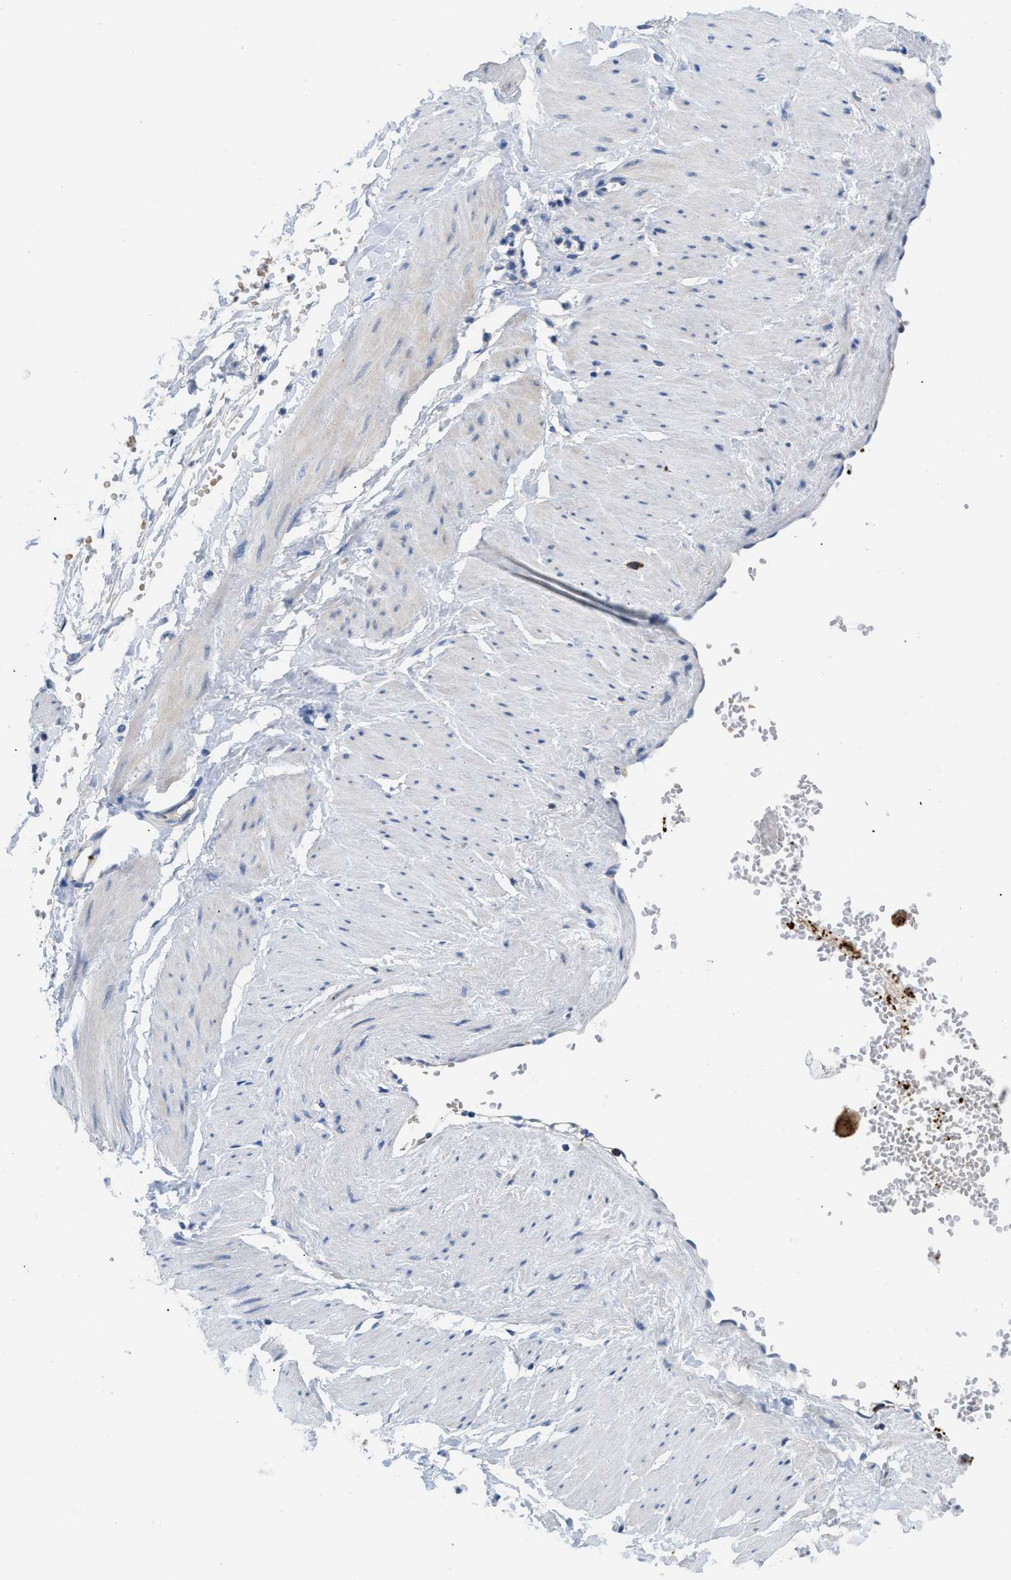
{"staining": {"intensity": "negative", "quantity": "none", "location": "none"}, "tissue": "adipose tissue", "cell_type": "Adipocytes", "image_type": "normal", "snomed": [{"axis": "morphology", "description": "Normal tissue, NOS"}, {"axis": "topography", "description": "Soft tissue"}], "caption": "Immunohistochemistry histopathology image of unremarkable adipose tissue: adipose tissue stained with DAB reveals no significant protein positivity in adipocytes.", "gene": "FGF18", "patient": {"sex": "male", "age": 72}}